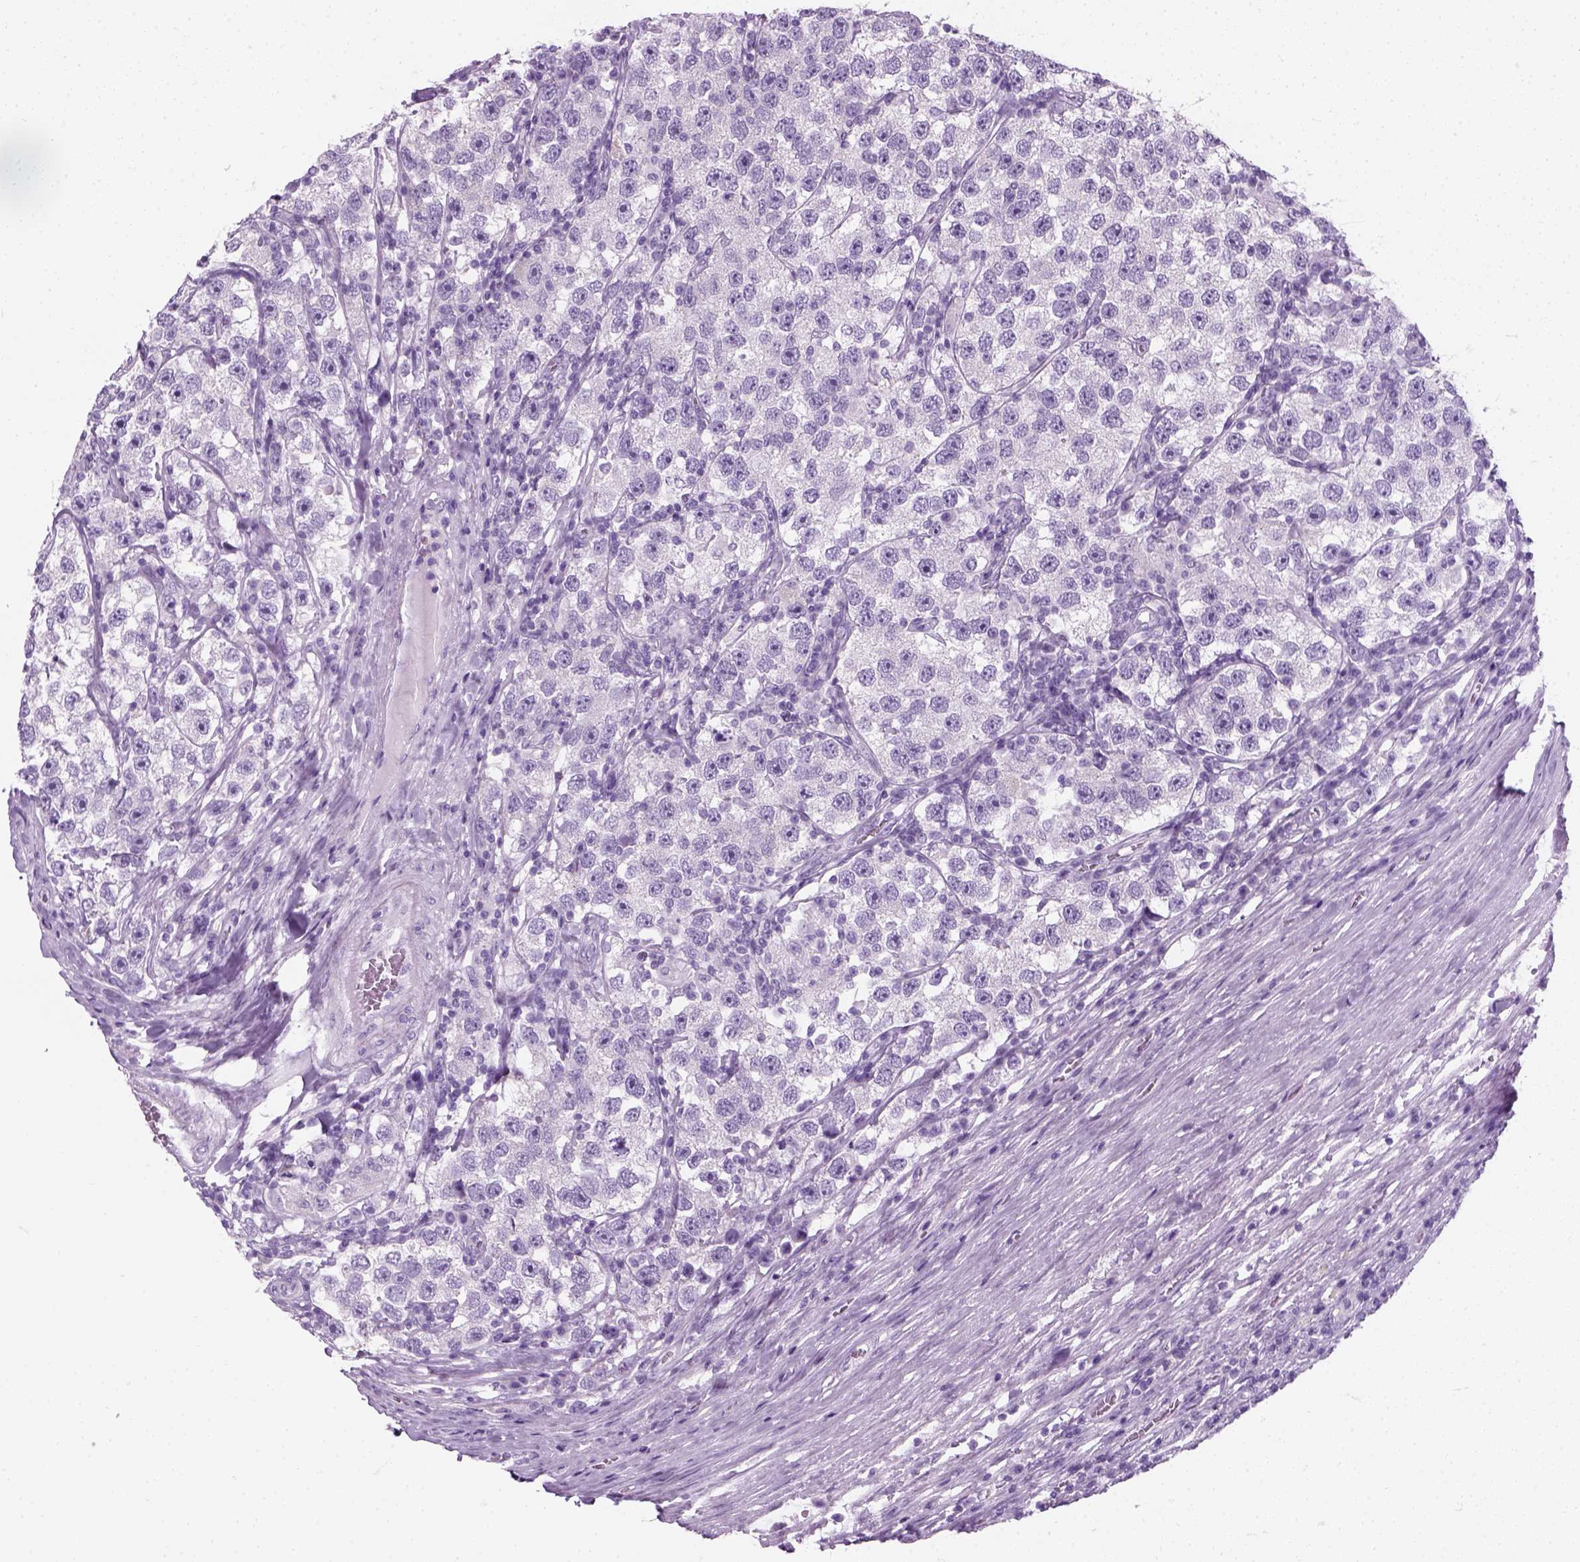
{"staining": {"intensity": "negative", "quantity": "none", "location": "none"}, "tissue": "testis cancer", "cell_type": "Tumor cells", "image_type": "cancer", "snomed": [{"axis": "morphology", "description": "Seminoma, NOS"}, {"axis": "topography", "description": "Testis"}], "caption": "Image shows no protein expression in tumor cells of testis cancer (seminoma) tissue.", "gene": "SLC12A5", "patient": {"sex": "male", "age": 26}}